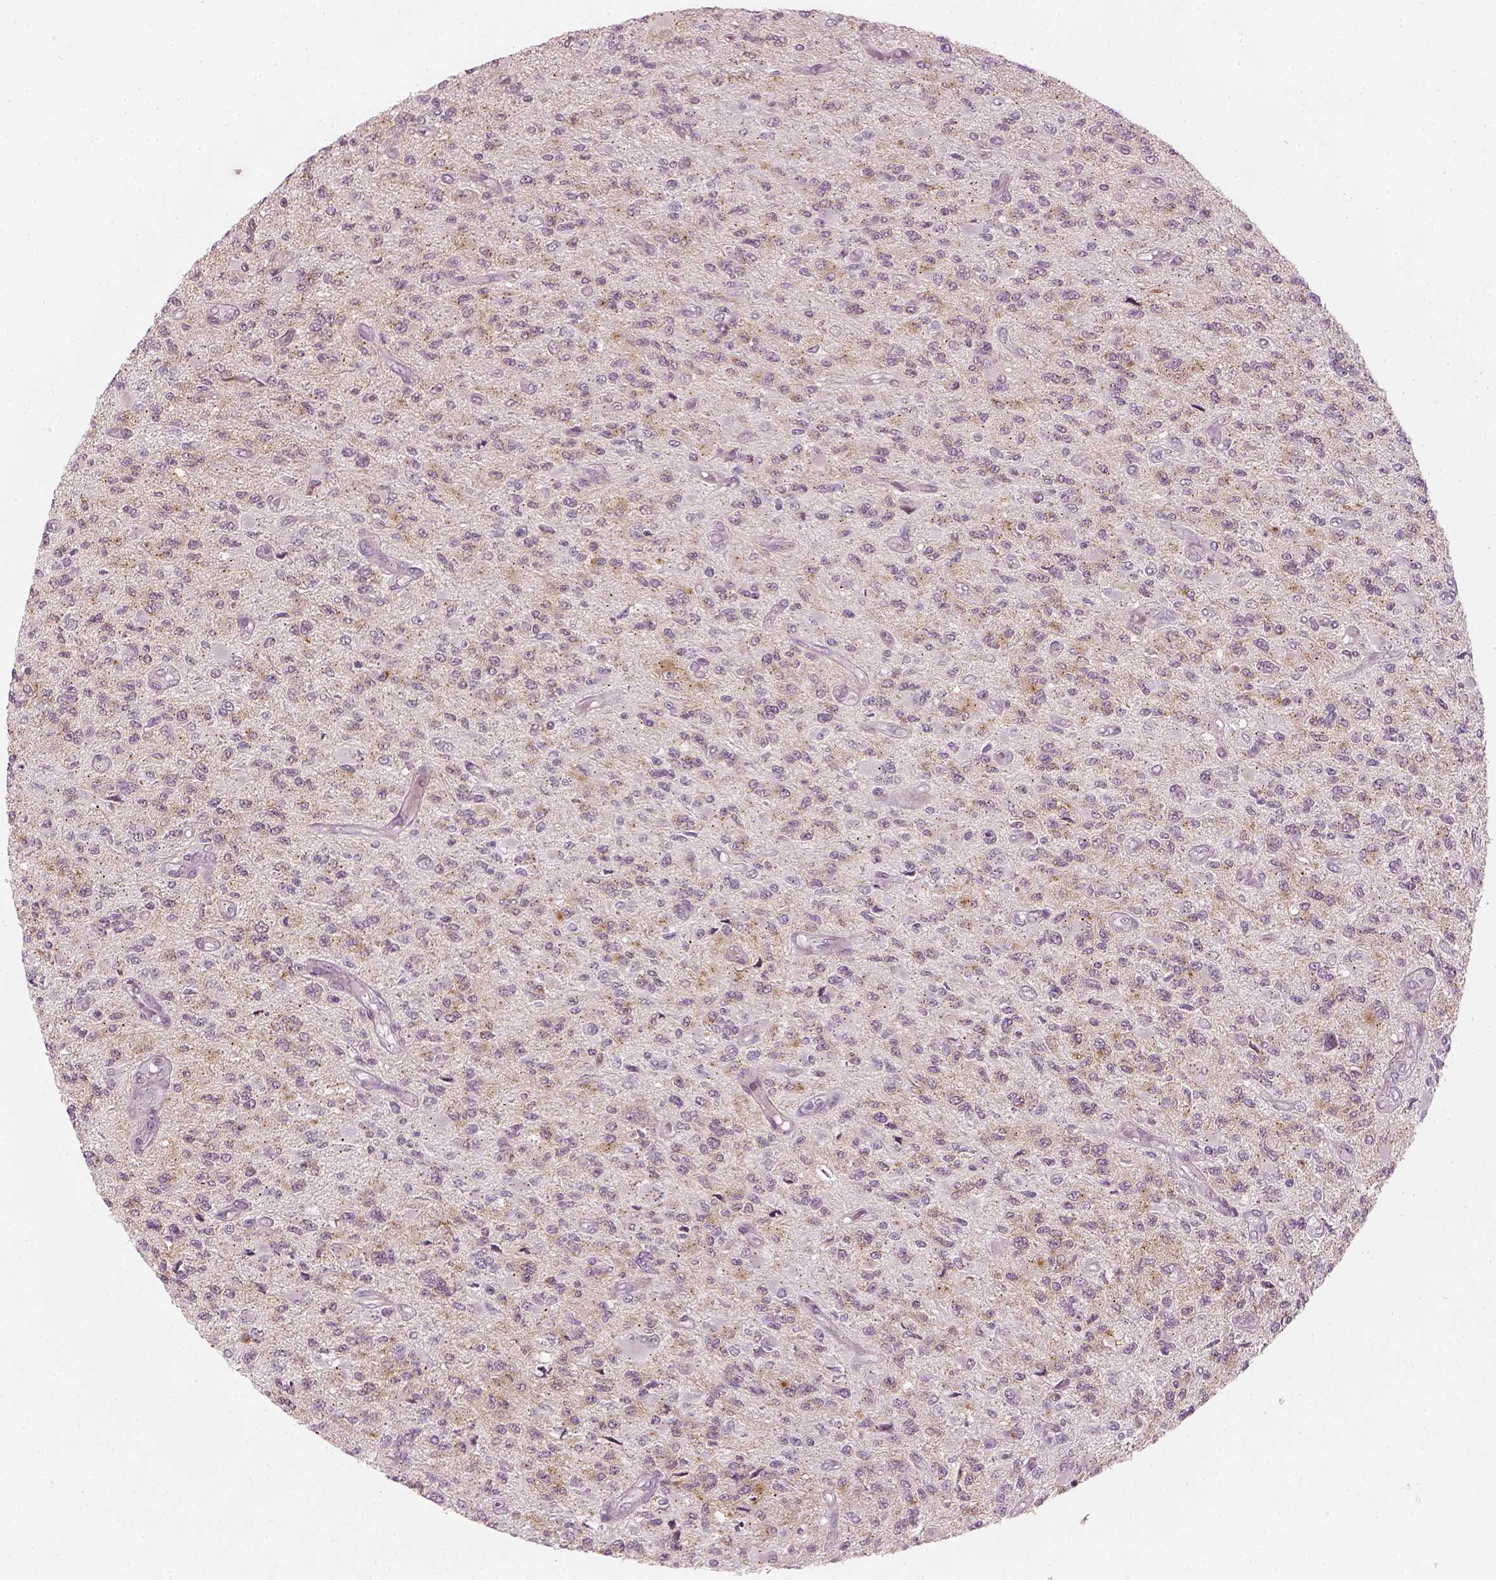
{"staining": {"intensity": "negative", "quantity": "none", "location": "none"}, "tissue": "glioma", "cell_type": "Tumor cells", "image_type": "cancer", "snomed": [{"axis": "morphology", "description": "Glioma, malignant, High grade"}, {"axis": "topography", "description": "Brain"}], "caption": "Tumor cells are negative for protein expression in human glioma. (Immunohistochemistry (ihc), brightfield microscopy, high magnification).", "gene": "MLIP", "patient": {"sex": "female", "age": 63}}